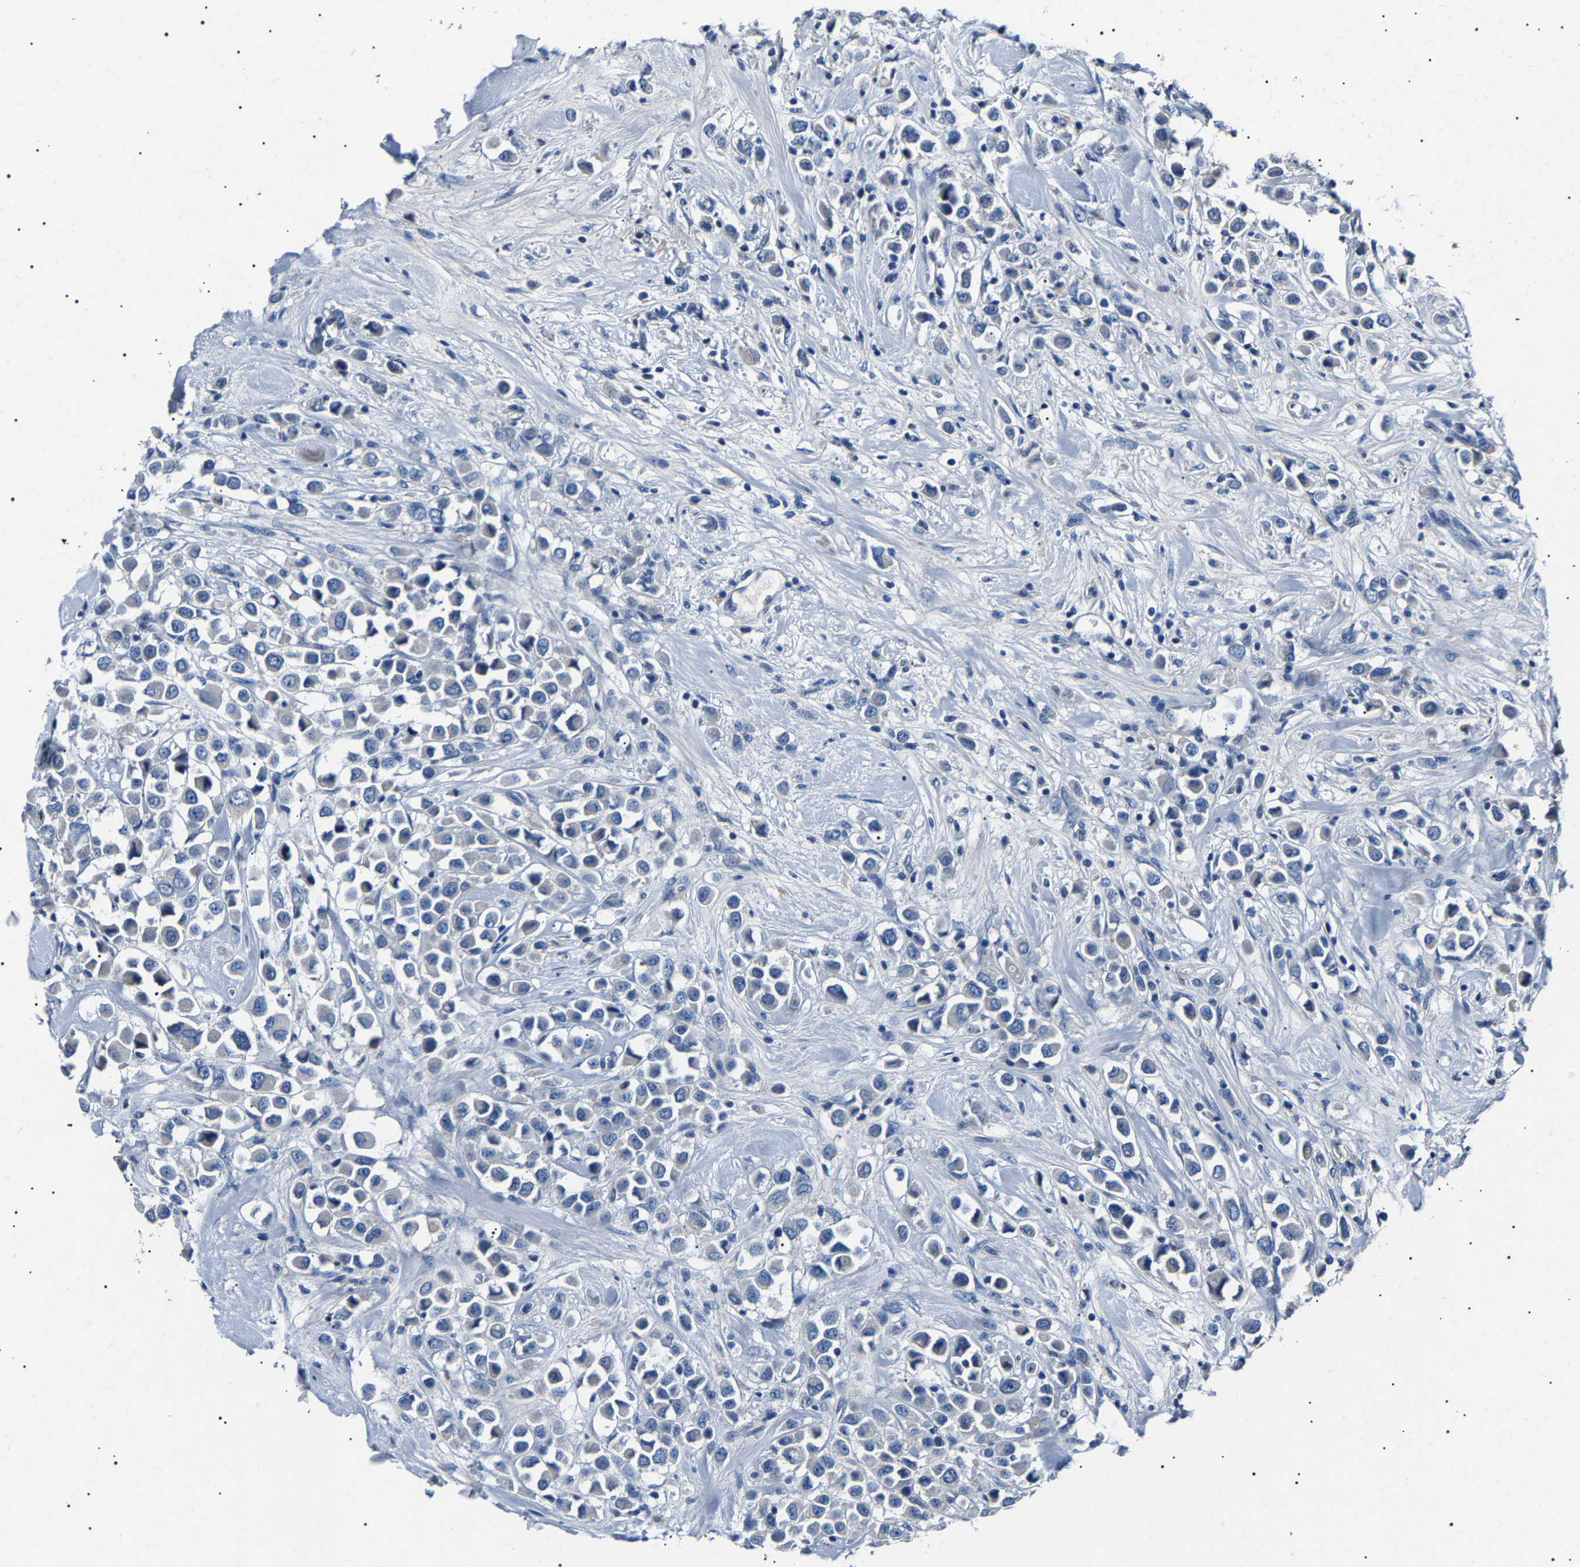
{"staining": {"intensity": "negative", "quantity": "none", "location": "none"}, "tissue": "breast cancer", "cell_type": "Tumor cells", "image_type": "cancer", "snomed": [{"axis": "morphology", "description": "Duct carcinoma"}, {"axis": "topography", "description": "Breast"}], "caption": "The photomicrograph exhibits no significant expression in tumor cells of breast cancer (intraductal carcinoma).", "gene": "KLK15", "patient": {"sex": "female", "age": 61}}